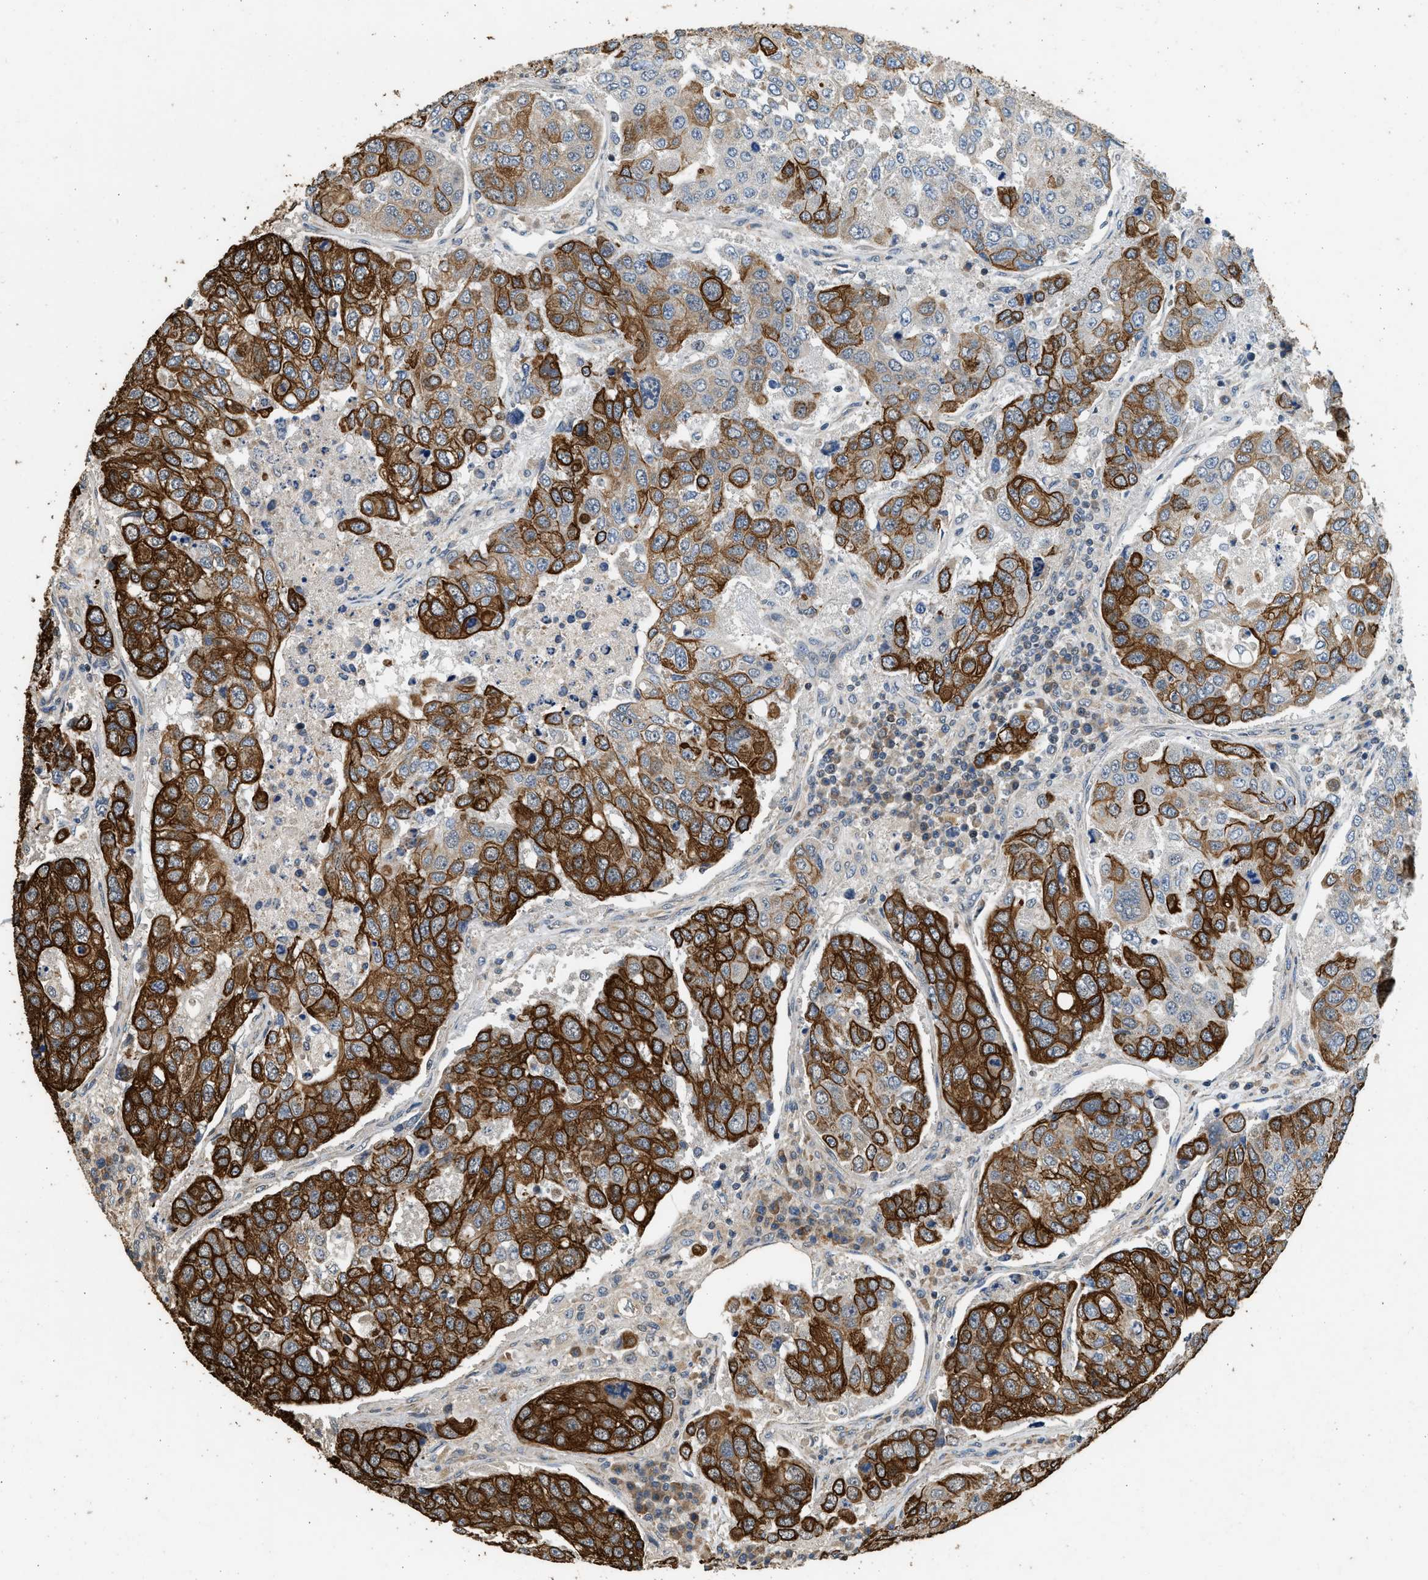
{"staining": {"intensity": "strong", "quantity": ">75%", "location": "cytoplasmic/membranous"}, "tissue": "urothelial cancer", "cell_type": "Tumor cells", "image_type": "cancer", "snomed": [{"axis": "morphology", "description": "Urothelial carcinoma, High grade"}, {"axis": "topography", "description": "Lymph node"}, {"axis": "topography", "description": "Urinary bladder"}], "caption": "Urothelial cancer stained for a protein shows strong cytoplasmic/membranous positivity in tumor cells. (Stains: DAB in brown, nuclei in blue, Microscopy: brightfield microscopy at high magnification).", "gene": "PCLO", "patient": {"sex": "male", "age": 51}}